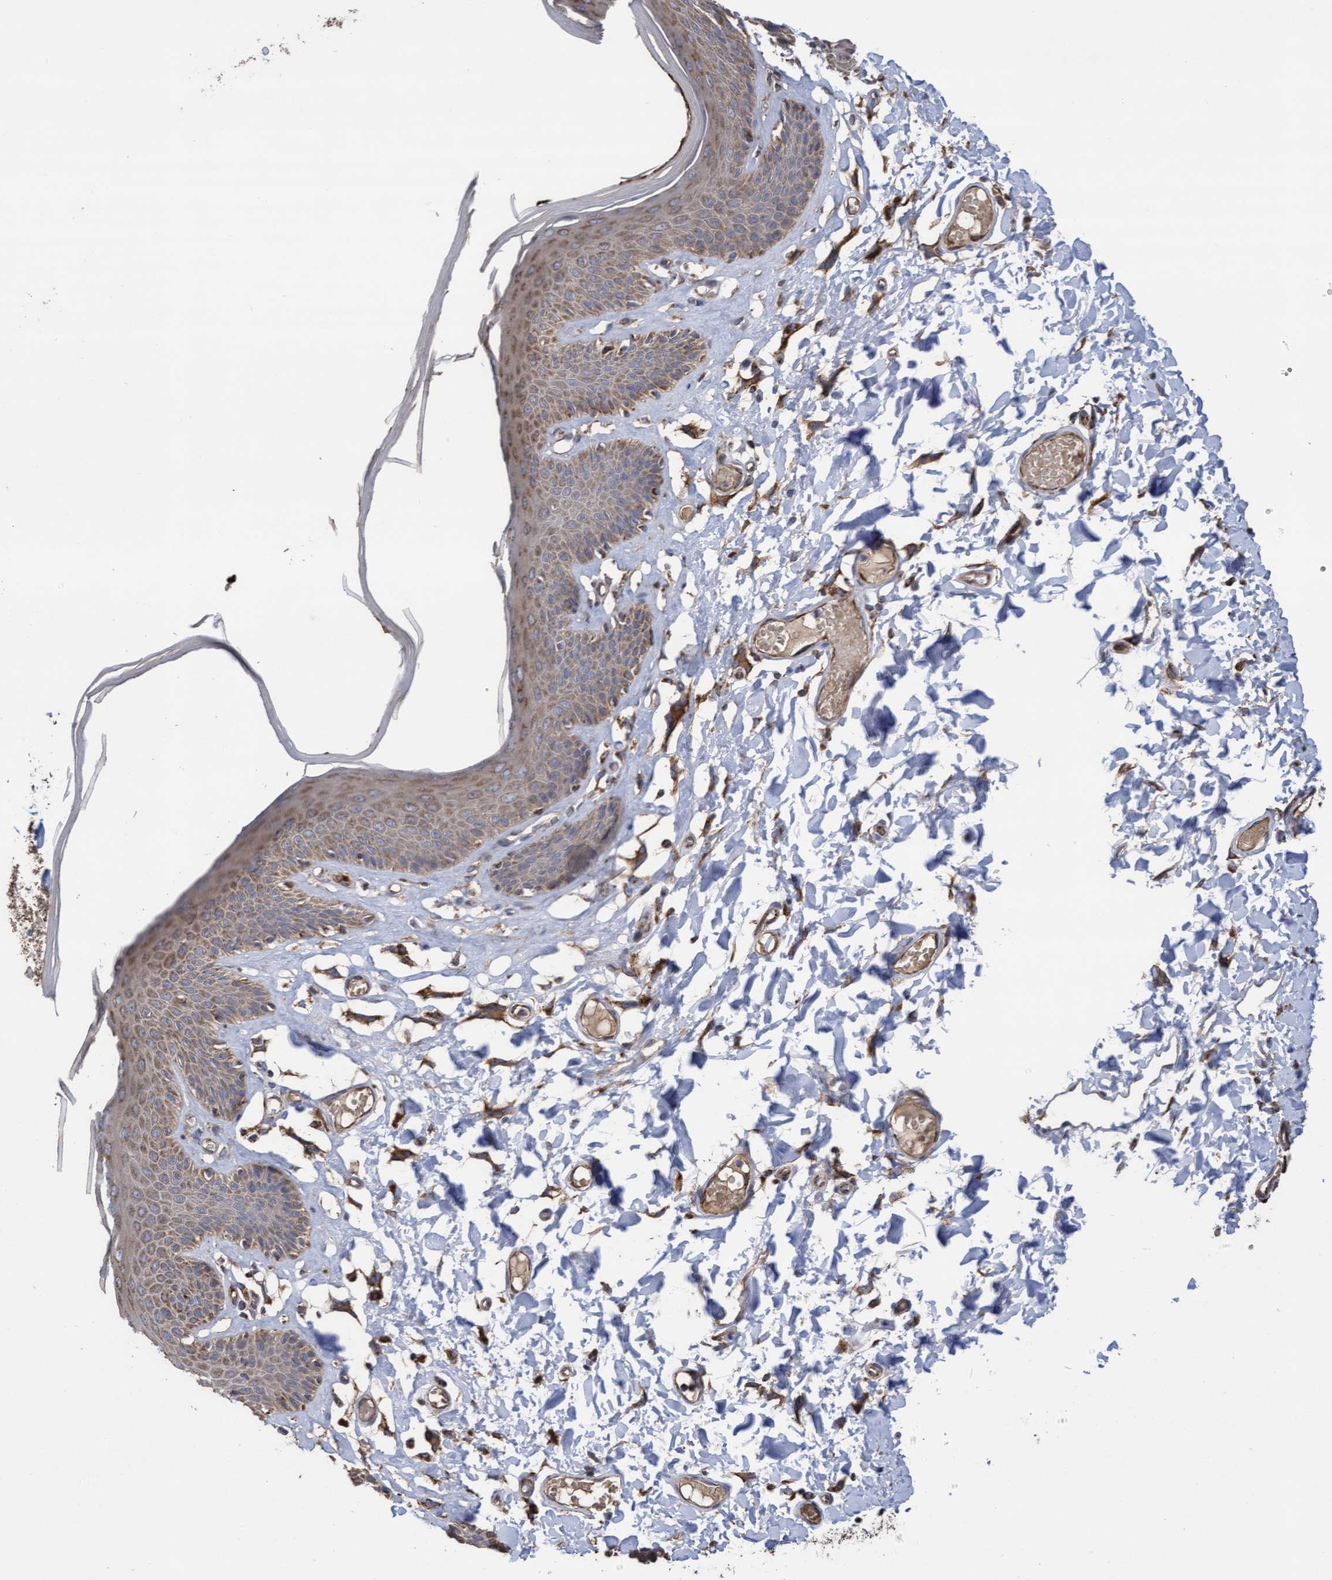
{"staining": {"intensity": "moderate", "quantity": ">75%", "location": "cytoplasmic/membranous"}, "tissue": "skin", "cell_type": "Epidermal cells", "image_type": "normal", "snomed": [{"axis": "morphology", "description": "Normal tissue, NOS"}, {"axis": "topography", "description": "Vulva"}], "caption": "High-power microscopy captured an IHC image of normal skin, revealing moderate cytoplasmic/membranous expression in approximately >75% of epidermal cells.", "gene": "COBL", "patient": {"sex": "female", "age": 73}}